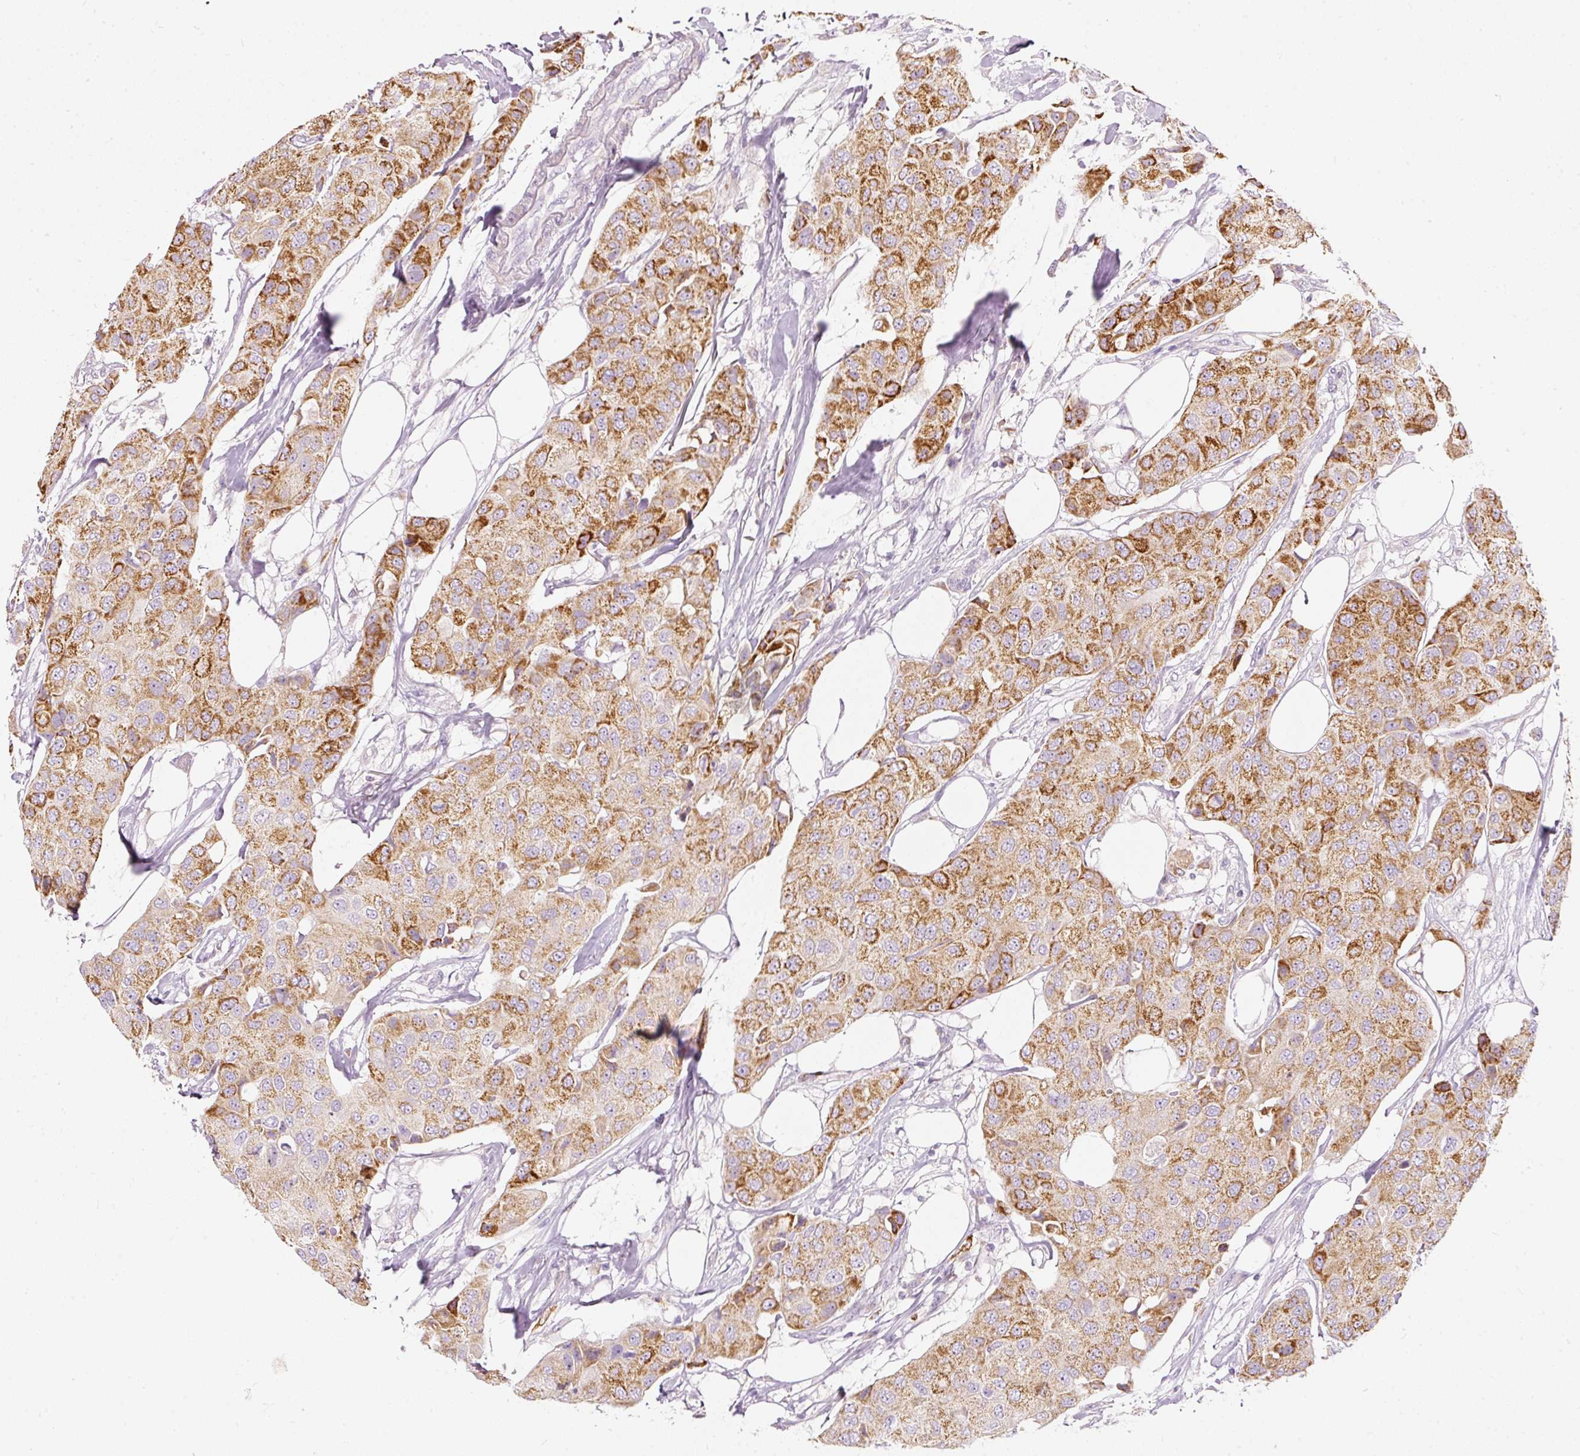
{"staining": {"intensity": "strong", "quantity": ">75%", "location": "cytoplasmic/membranous"}, "tissue": "breast cancer", "cell_type": "Tumor cells", "image_type": "cancer", "snomed": [{"axis": "morphology", "description": "Duct carcinoma"}, {"axis": "topography", "description": "Breast"}], "caption": "The immunohistochemical stain labels strong cytoplasmic/membranous positivity in tumor cells of infiltrating ductal carcinoma (breast) tissue.", "gene": "MTHFD2", "patient": {"sex": "female", "age": 80}}